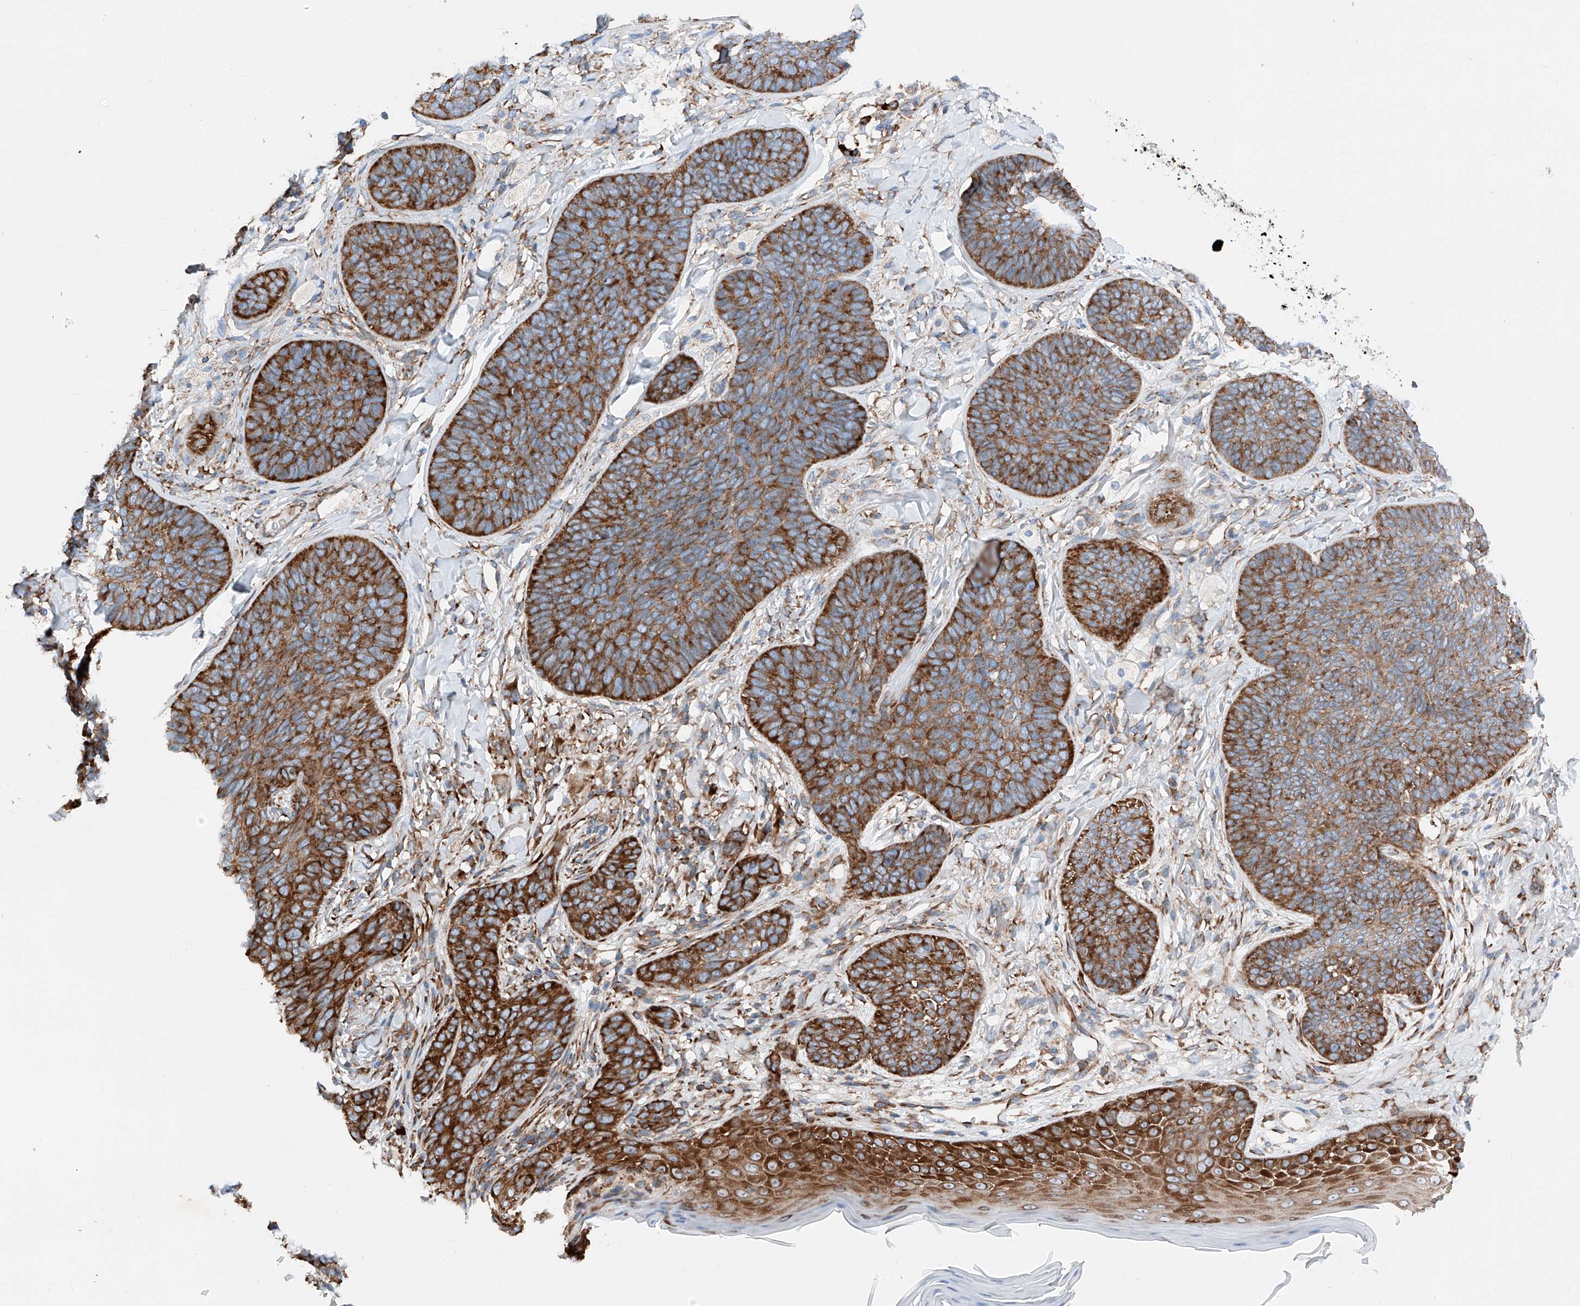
{"staining": {"intensity": "strong", "quantity": ">75%", "location": "cytoplasmic/membranous"}, "tissue": "skin cancer", "cell_type": "Tumor cells", "image_type": "cancer", "snomed": [{"axis": "morphology", "description": "Basal cell carcinoma"}, {"axis": "topography", "description": "Skin"}], "caption": "The micrograph shows staining of skin cancer (basal cell carcinoma), revealing strong cytoplasmic/membranous protein staining (brown color) within tumor cells.", "gene": "CRELD1", "patient": {"sex": "male", "age": 85}}